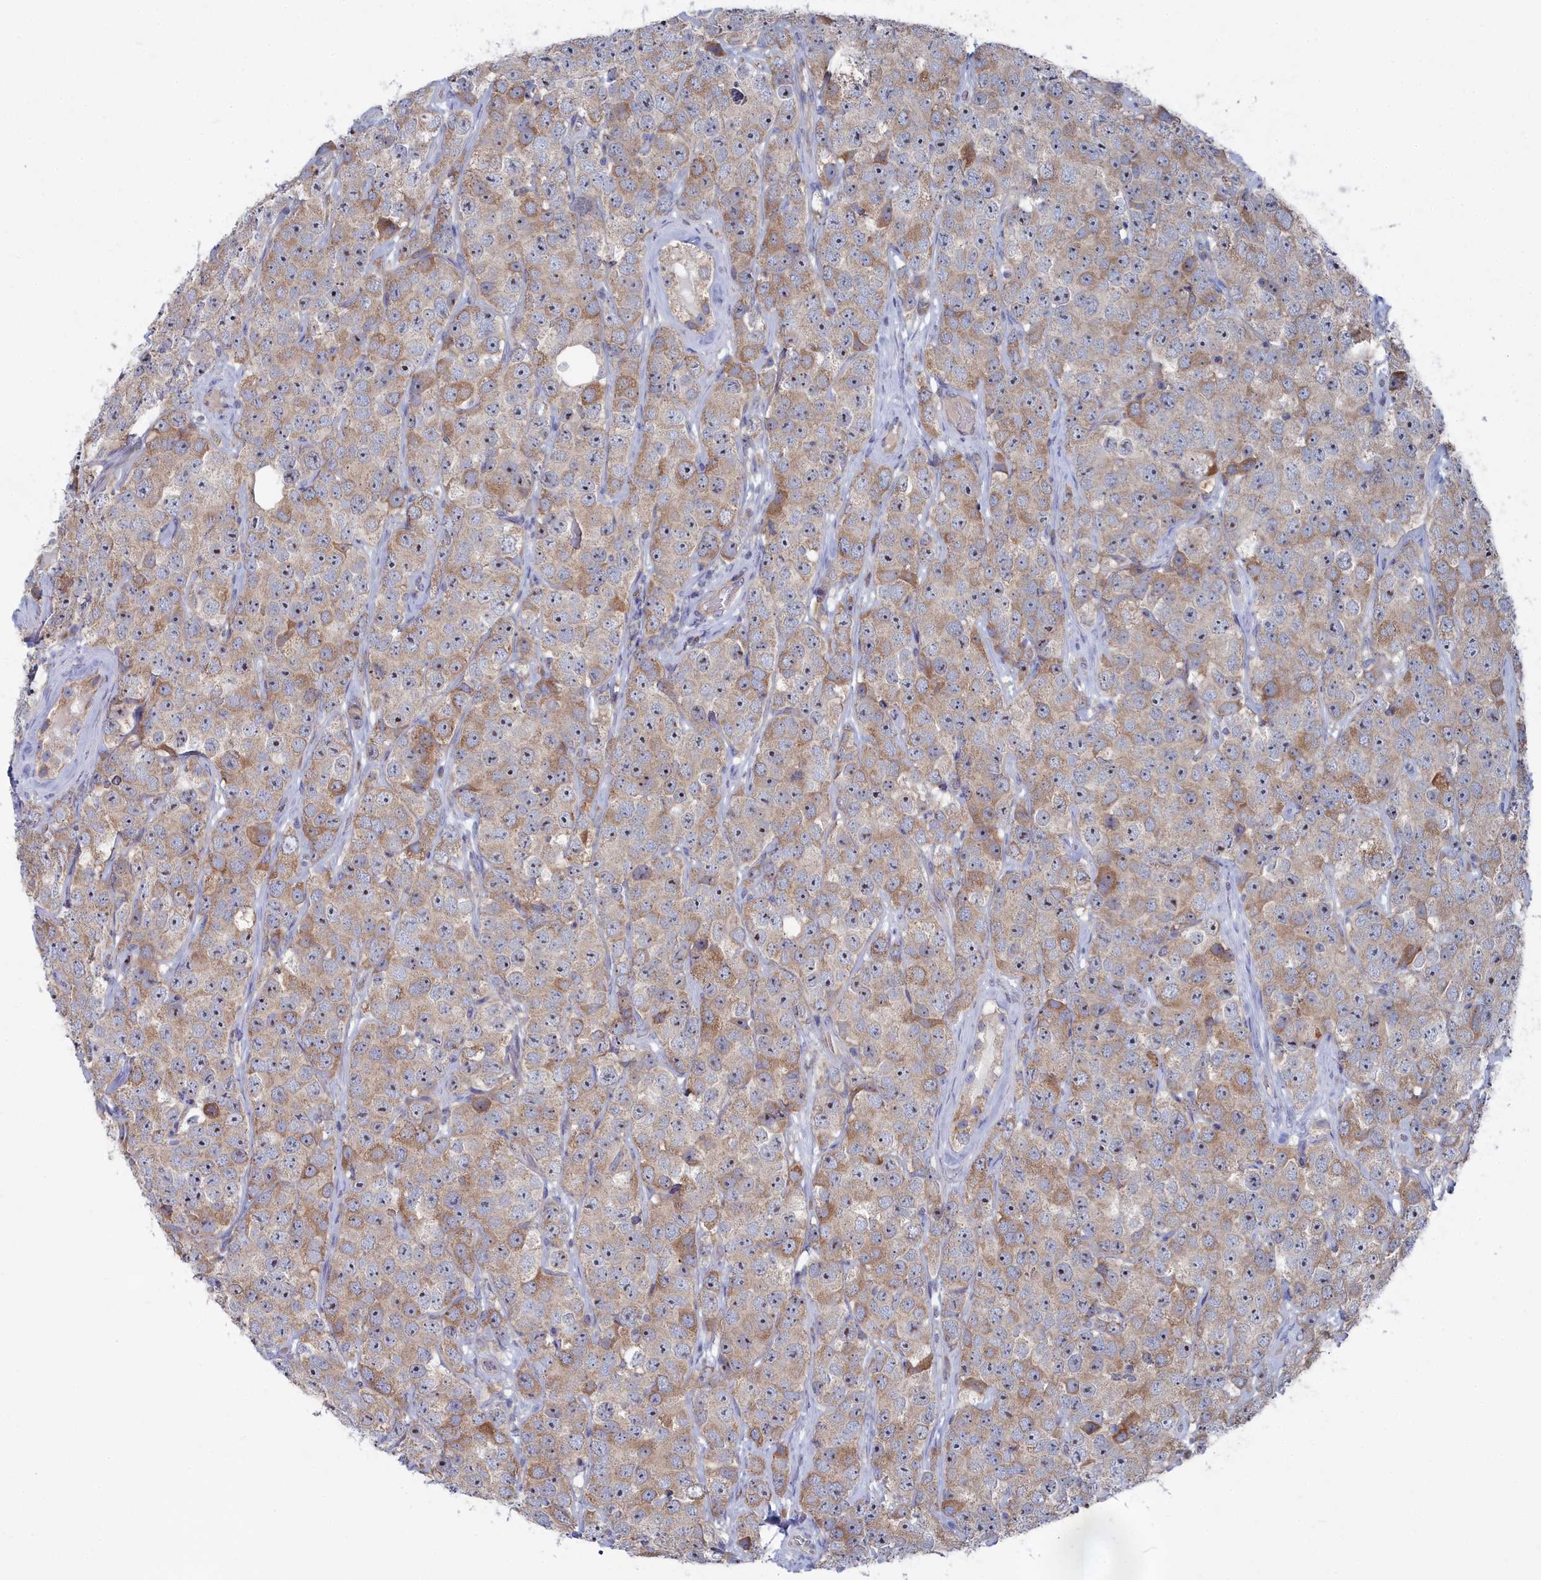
{"staining": {"intensity": "moderate", "quantity": "25%-75%", "location": "cytoplasmic/membranous"}, "tissue": "testis cancer", "cell_type": "Tumor cells", "image_type": "cancer", "snomed": [{"axis": "morphology", "description": "Seminoma, NOS"}, {"axis": "topography", "description": "Testis"}], "caption": "IHC histopathology image of neoplastic tissue: human testis seminoma stained using IHC reveals medium levels of moderate protein expression localized specifically in the cytoplasmic/membranous of tumor cells, appearing as a cytoplasmic/membranous brown color.", "gene": "CCDC149", "patient": {"sex": "male", "age": 28}}